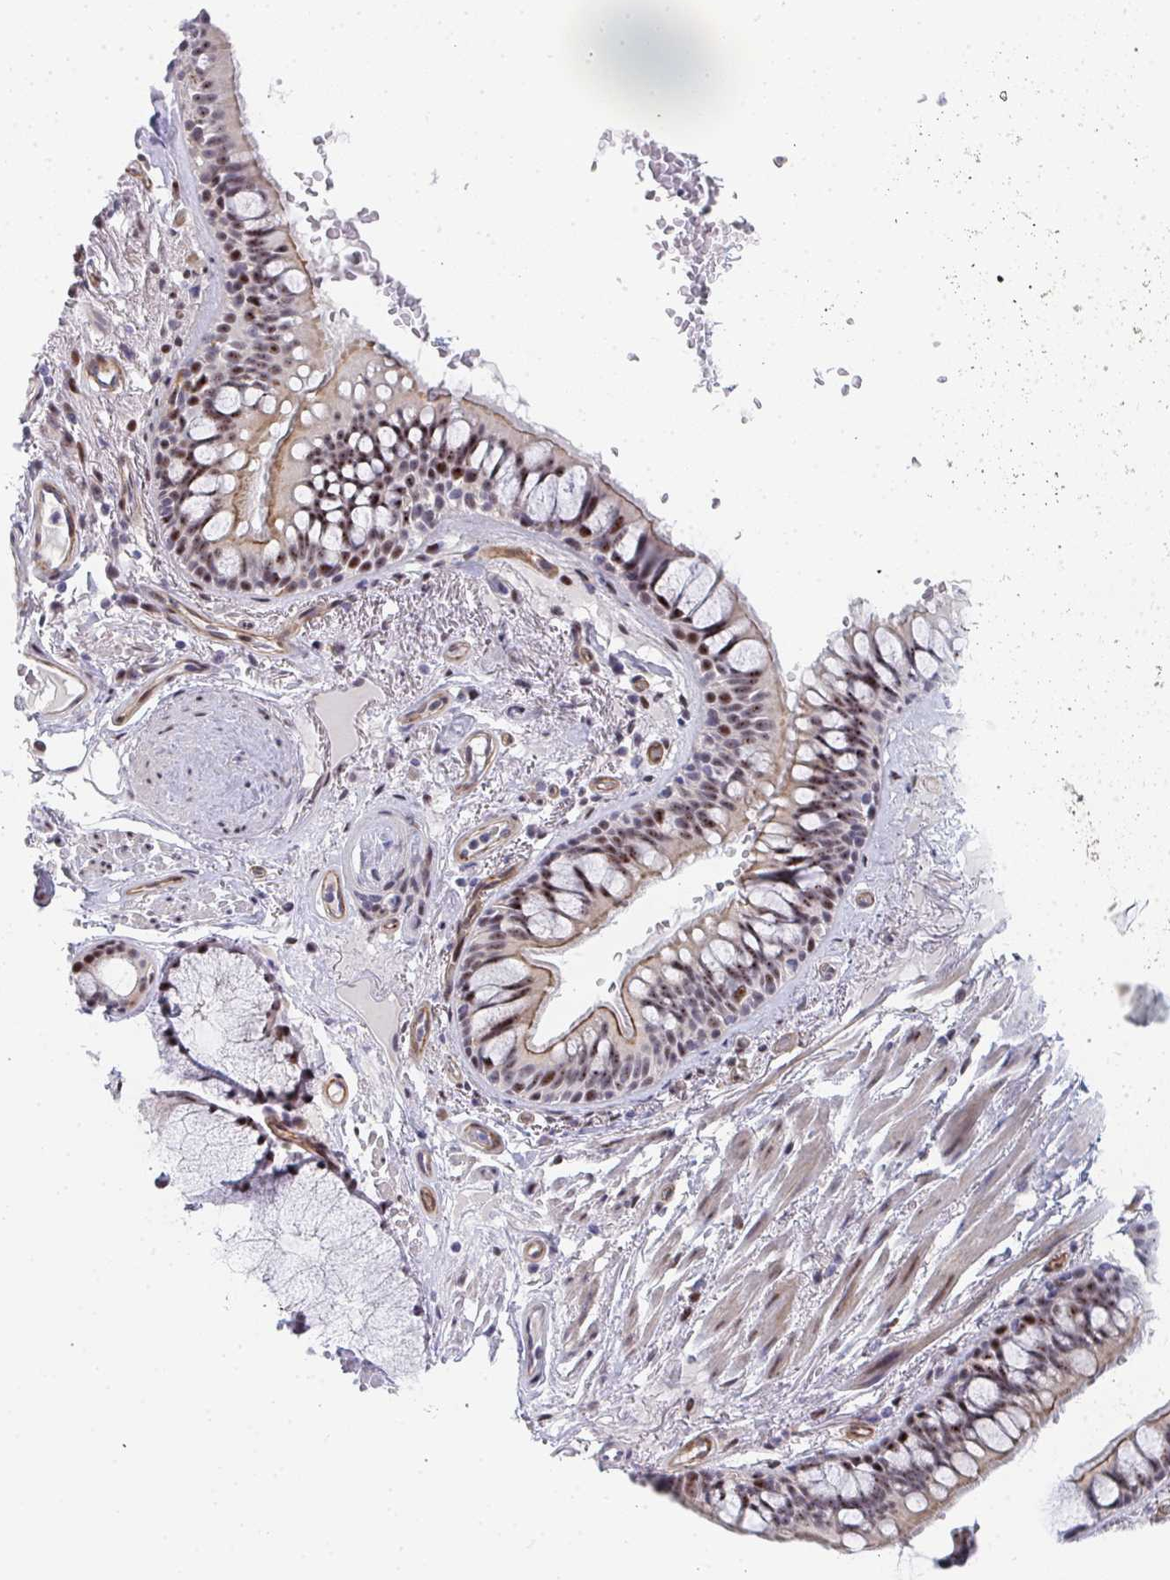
{"staining": {"intensity": "moderate", "quantity": ">75%", "location": "cytoplasmic/membranous"}, "tissue": "bronchus", "cell_type": "Respiratory epithelial cells", "image_type": "normal", "snomed": [{"axis": "morphology", "description": "Normal tissue, NOS"}, {"axis": "topography", "description": "Bronchus"}], "caption": "Immunohistochemistry photomicrograph of benign bronchus: human bronchus stained using IHC exhibits medium levels of moderate protein expression localized specifically in the cytoplasmic/membranous of respiratory epithelial cells, appearing as a cytoplasmic/membranous brown color.", "gene": "ZIC3", "patient": {"sex": "male", "age": 70}}